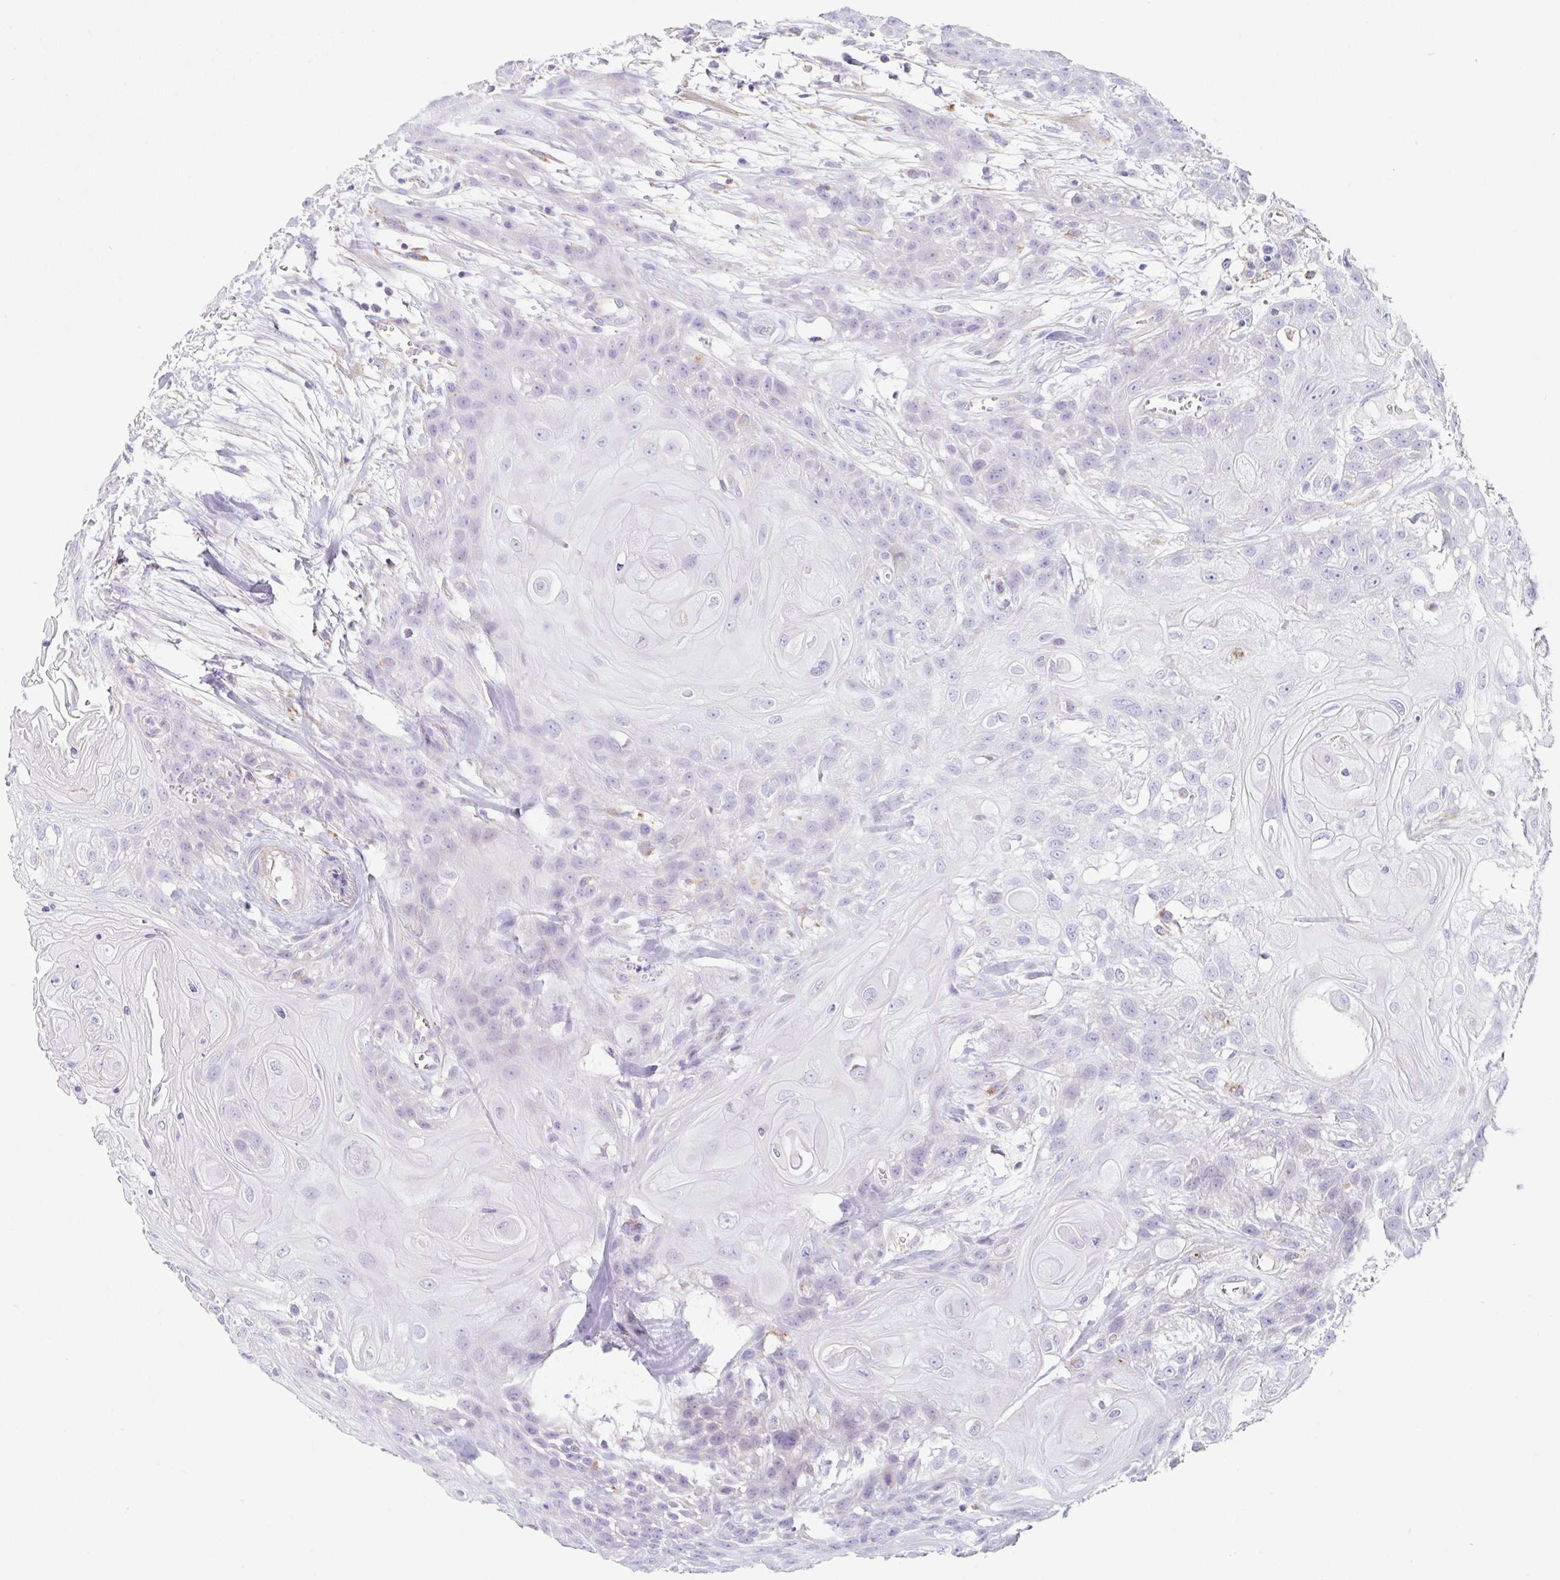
{"staining": {"intensity": "negative", "quantity": "none", "location": "none"}, "tissue": "head and neck cancer", "cell_type": "Tumor cells", "image_type": "cancer", "snomed": [{"axis": "morphology", "description": "Squamous cell carcinoma, NOS"}, {"axis": "topography", "description": "Head-Neck"}], "caption": "This image is of head and neck cancer (squamous cell carcinoma) stained with IHC to label a protein in brown with the nuclei are counter-stained blue. There is no expression in tumor cells.", "gene": "DKK4", "patient": {"sex": "female", "age": 43}}